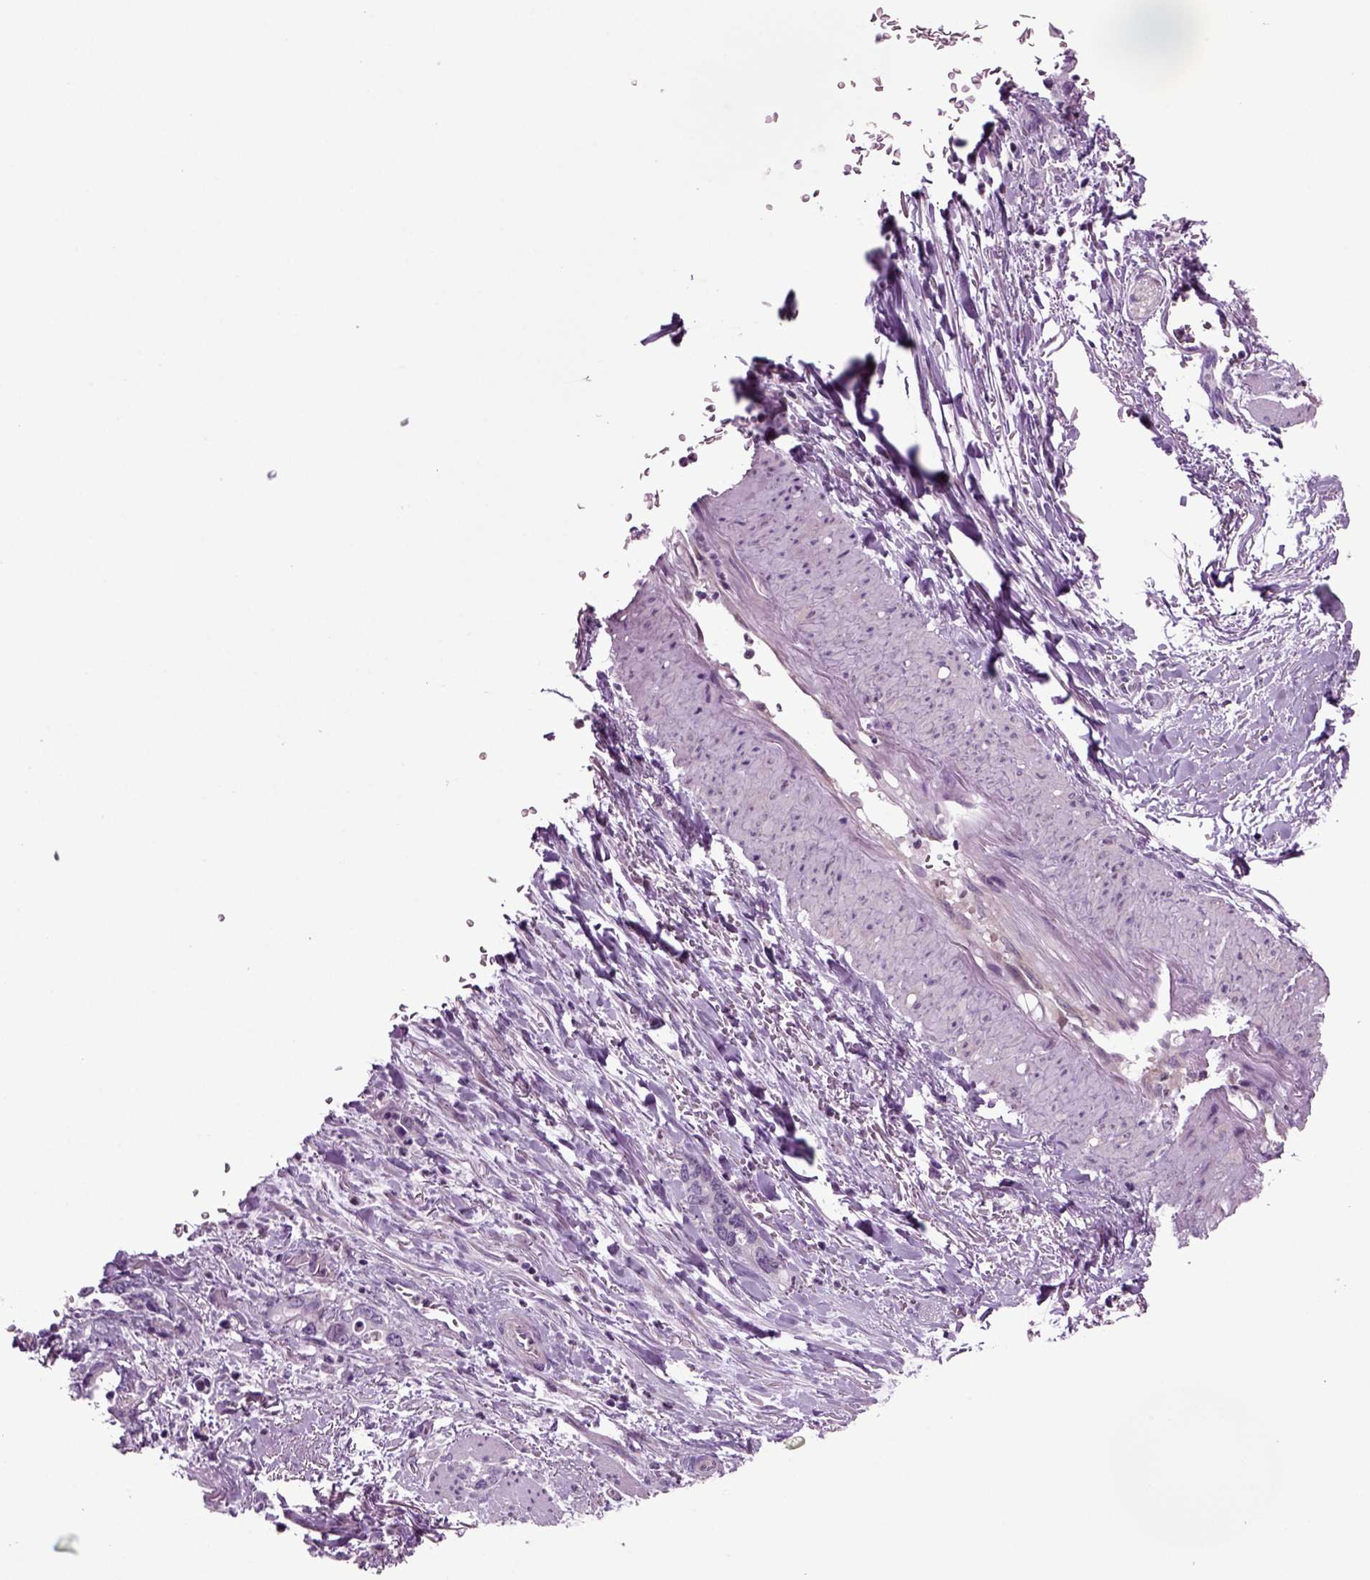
{"staining": {"intensity": "negative", "quantity": "none", "location": "none"}, "tissue": "stomach cancer", "cell_type": "Tumor cells", "image_type": "cancer", "snomed": [{"axis": "morphology", "description": "Normal tissue, NOS"}, {"axis": "morphology", "description": "Adenocarcinoma, NOS"}, {"axis": "topography", "description": "Esophagus"}, {"axis": "topography", "description": "Stomach, upper"}], "caption": "The IHC micrograph has no significant positivity in tumor cells of stomach adenocarcinoma tissue.", "gene": "ARID3A", "patient": {"sex": "male", "age": 74}}